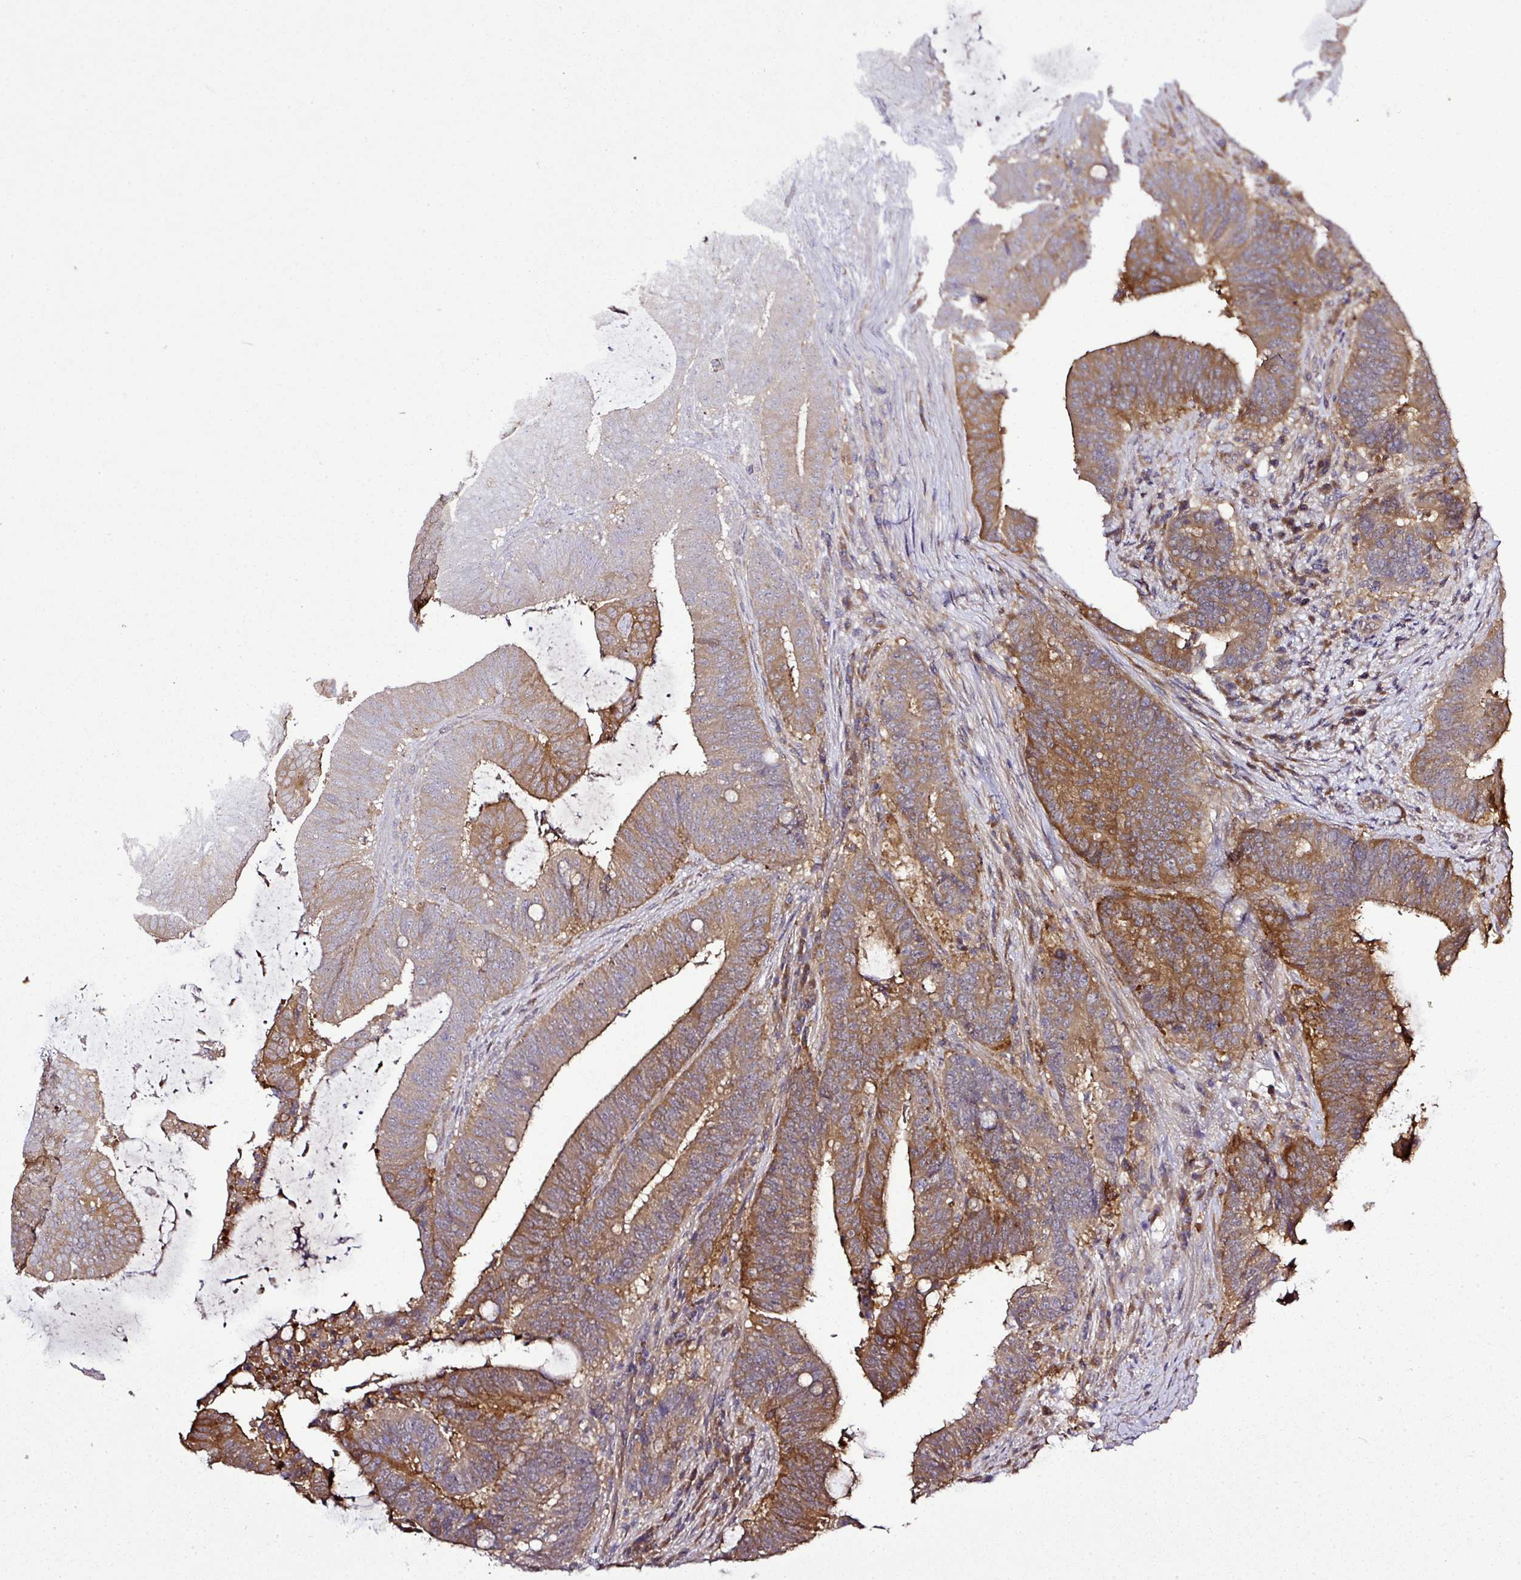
{"staining": {"intensity": "moderate", "quantity": ">75%", "location": "cytoplasmic/membranous"}, "tissue": "colorectal cancer", "cell_type": "Tumor cells", "image_type": "cancer", "snomed": [{"axis": "morphology", "description": "Adenocarcinoma, NOS"}, {"axis": "topography", "description": "Colon"}], "caption": "A medium amount of moderate cytoplasmic/membranous staining is appreciated in about >75% of tumor cells in colorectal cancer tissue.", "gene": "TMEM107", "patient": {"sex": "female", "age": 43}}